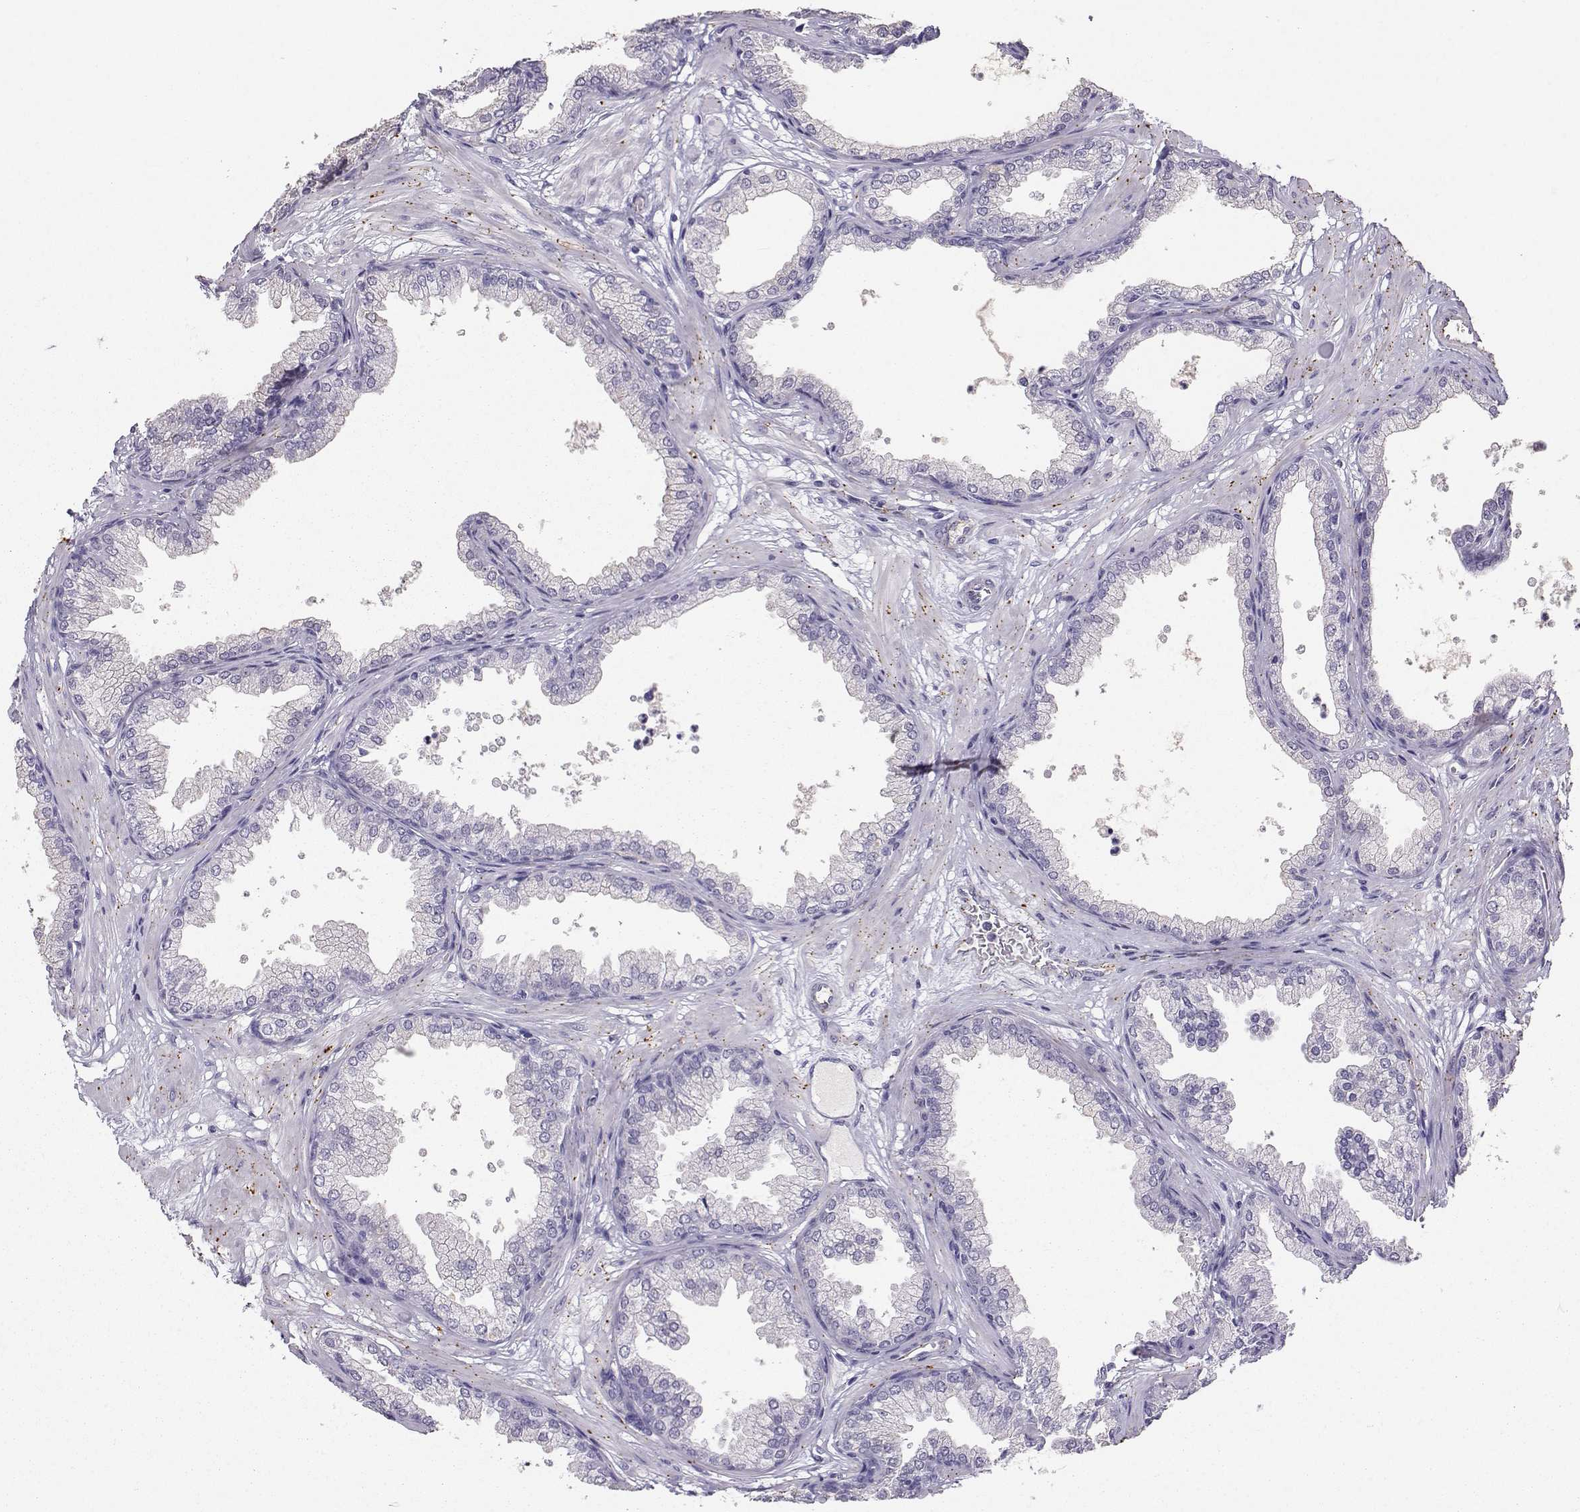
{"staining": {"intensity": "negative", "quantity": "none", "location": "none"}, "tissue": "prostate", "cell_type": "Glandular cells", "image_type": "normal", "snomed": [{"axis": "morphology", "description": "Normal tissue, NOS"}, {"axis": "topography", "description": "Prostate"}], "caption": "Human prostate stained for a protein using immunohistochemistry shows no positivity in glandular cells.", "gene": "ENDOU", "patient": {"sex": "male", "age": 37}}